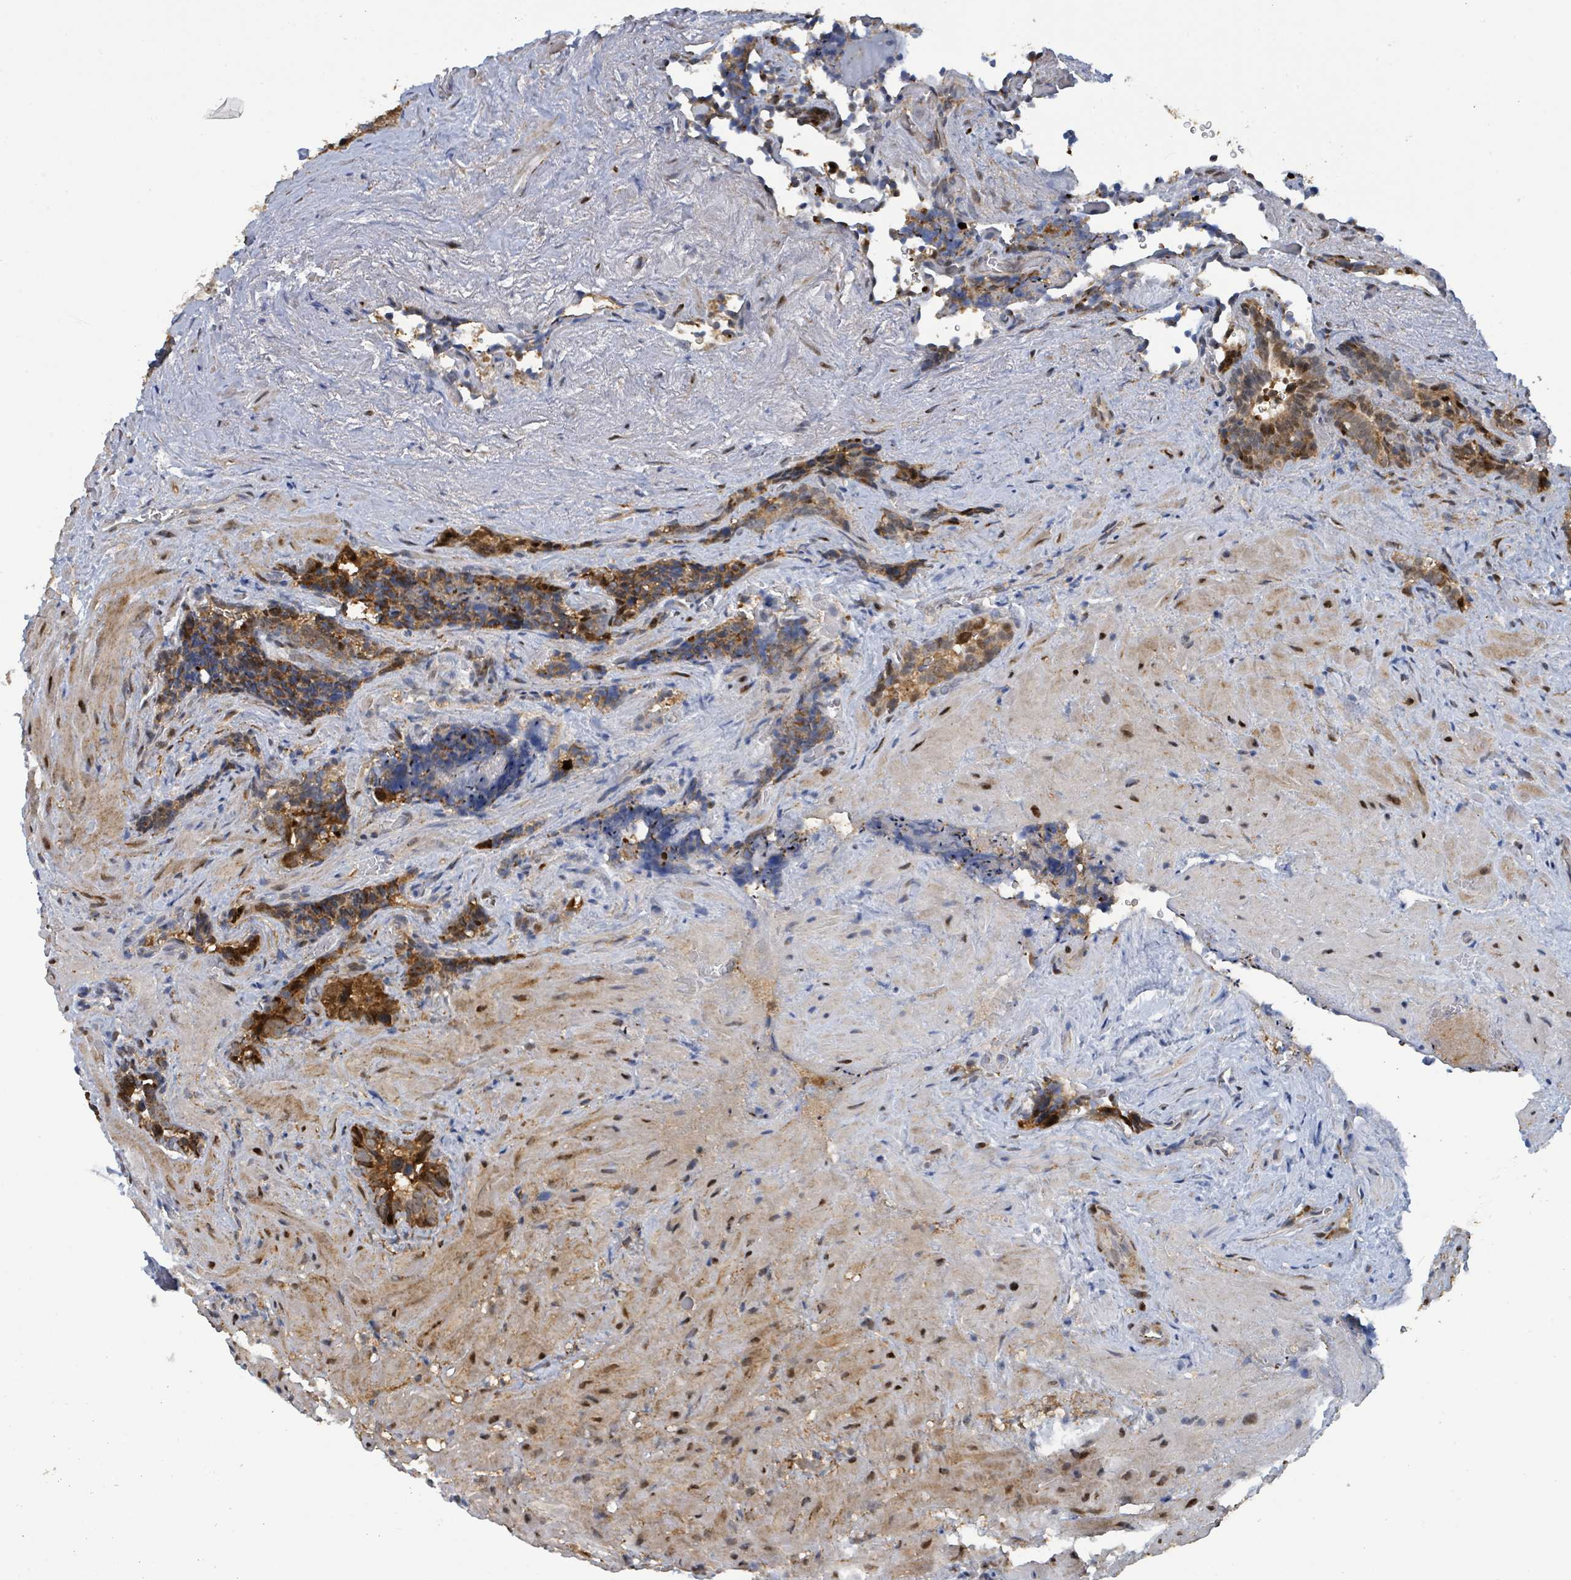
{"staining": {"intensity": "strong", "quantity": ">75%", "location": "cytoplasmic/membranous,nuclear"}, "tissue": "seminal vesicle", "cell_type": "Glandular cells", "image_type": "normal", "snomed": [{"axis": "morphology", "description": "Normal tissue, NOS"}, {"axis": "topography", "description": "Seminal veicle"}], "caption": "Protein expression analysis of benign seminal vesicle demonstrates strong cytoplasmic/membranous,nuclear staining in approximately >75% of glandular cells. The staining is performed using DAB brown chromogen to label protein expression. The nuclei are counter-stained blue using hematoxylin.", "gene": "PSMB7", "patient": {"sex": "male", "age": 62}}